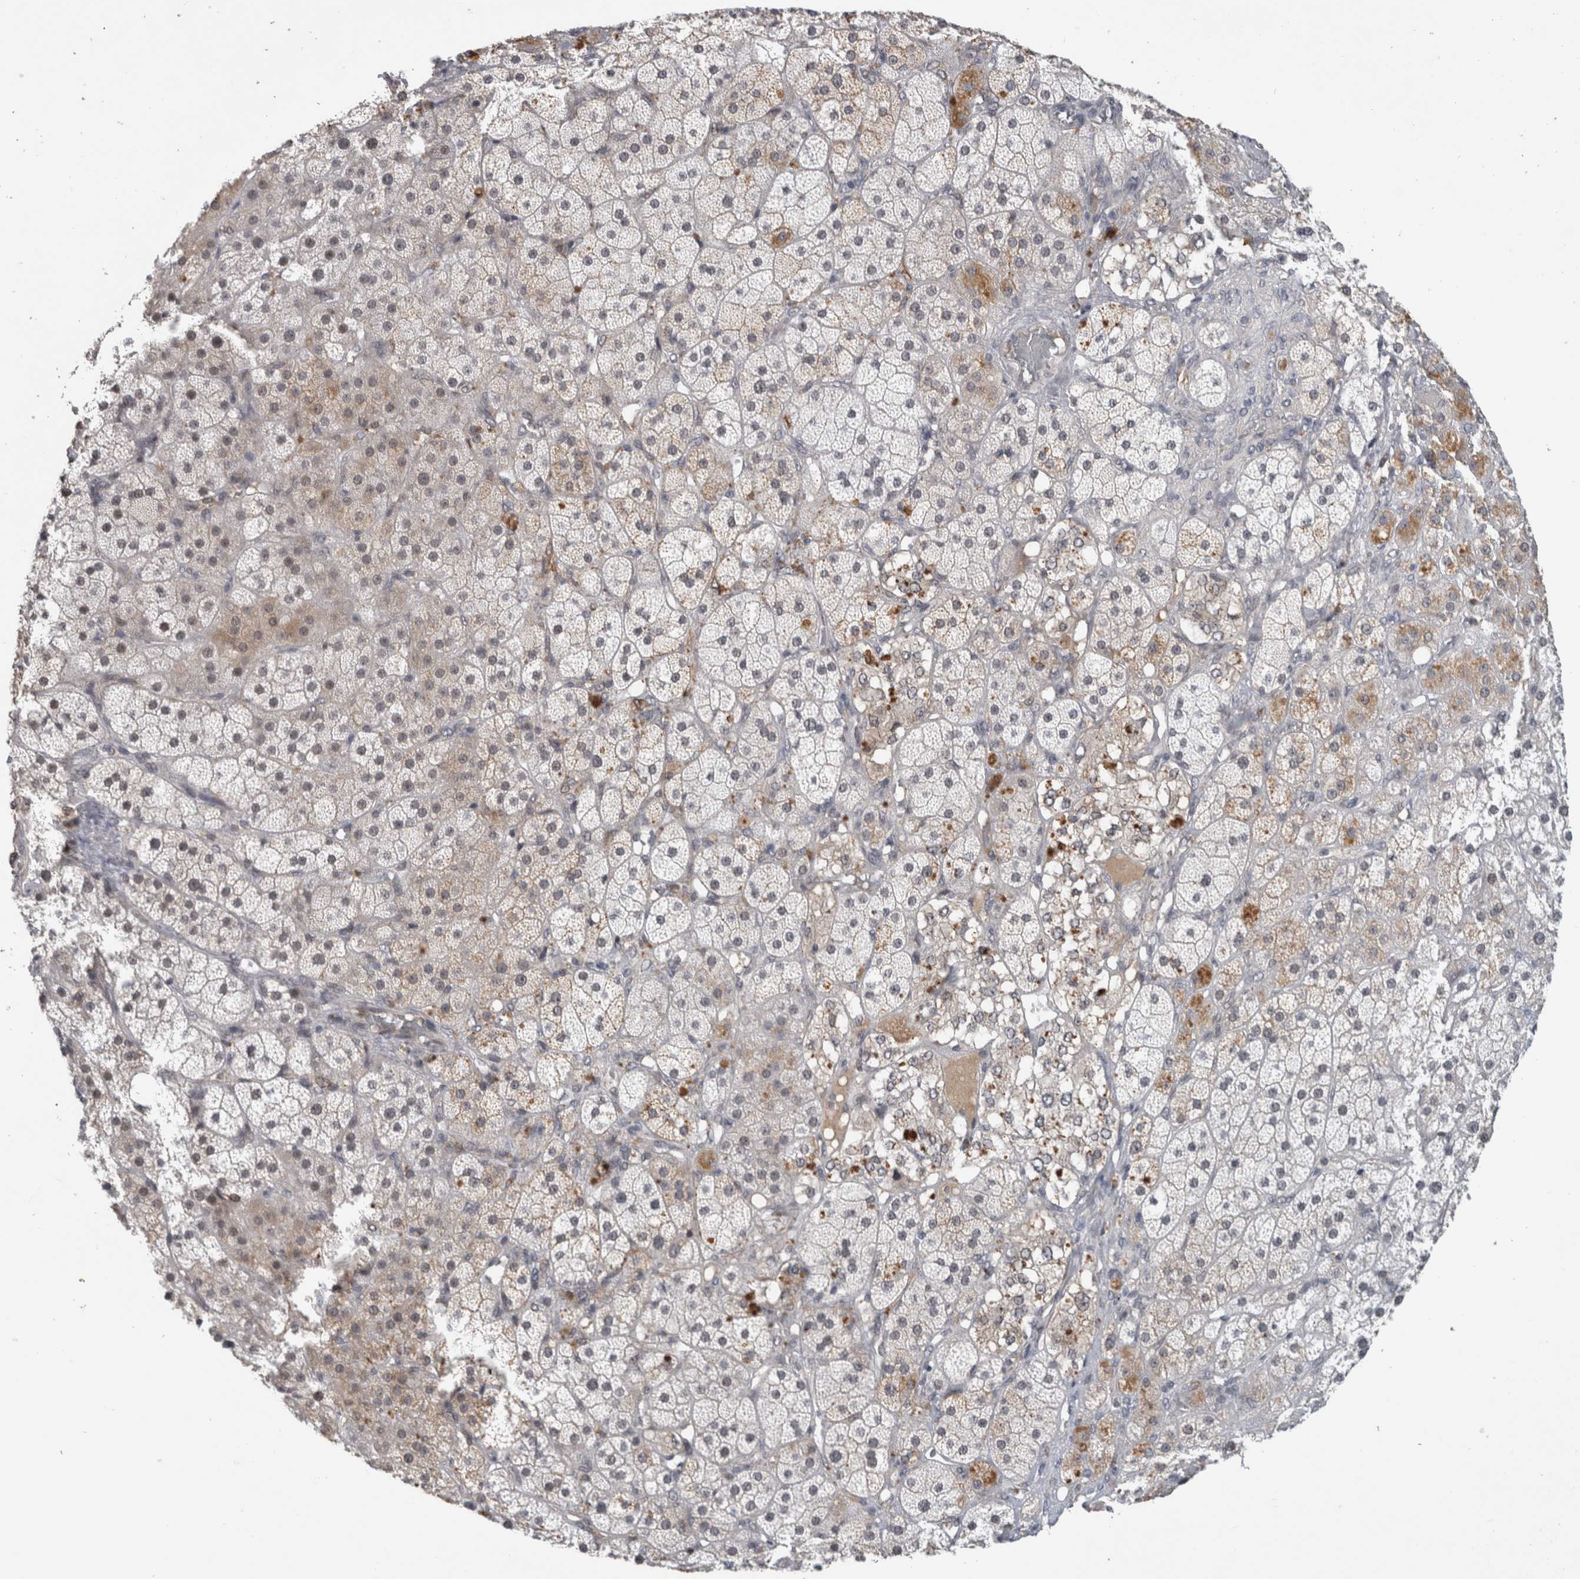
{"staining": {"intensity": "moderate", "quantity": ">75%", "location": "nuclear"}, "tissue": "adrenal gland", "cell_type": "Glandular cells", "image_type": "normal", "snomed": [{"axis": "morphology", "description": "Normal tissue, NOS"}, {"axis": "topography", "description": "Adrenal gland"}], "caption": "Moderate nuclear staining is present in about >75% of glandular cells in unremarkable adrenal gland. The staining was performed using DAB (3,3'-diaminobenzidine), with brown indicating positive protein expression. Nuclei are stained blue with hematoxylin.", "gene": "PRXL2A", "patient": {"sex": "male", "age": 57}}